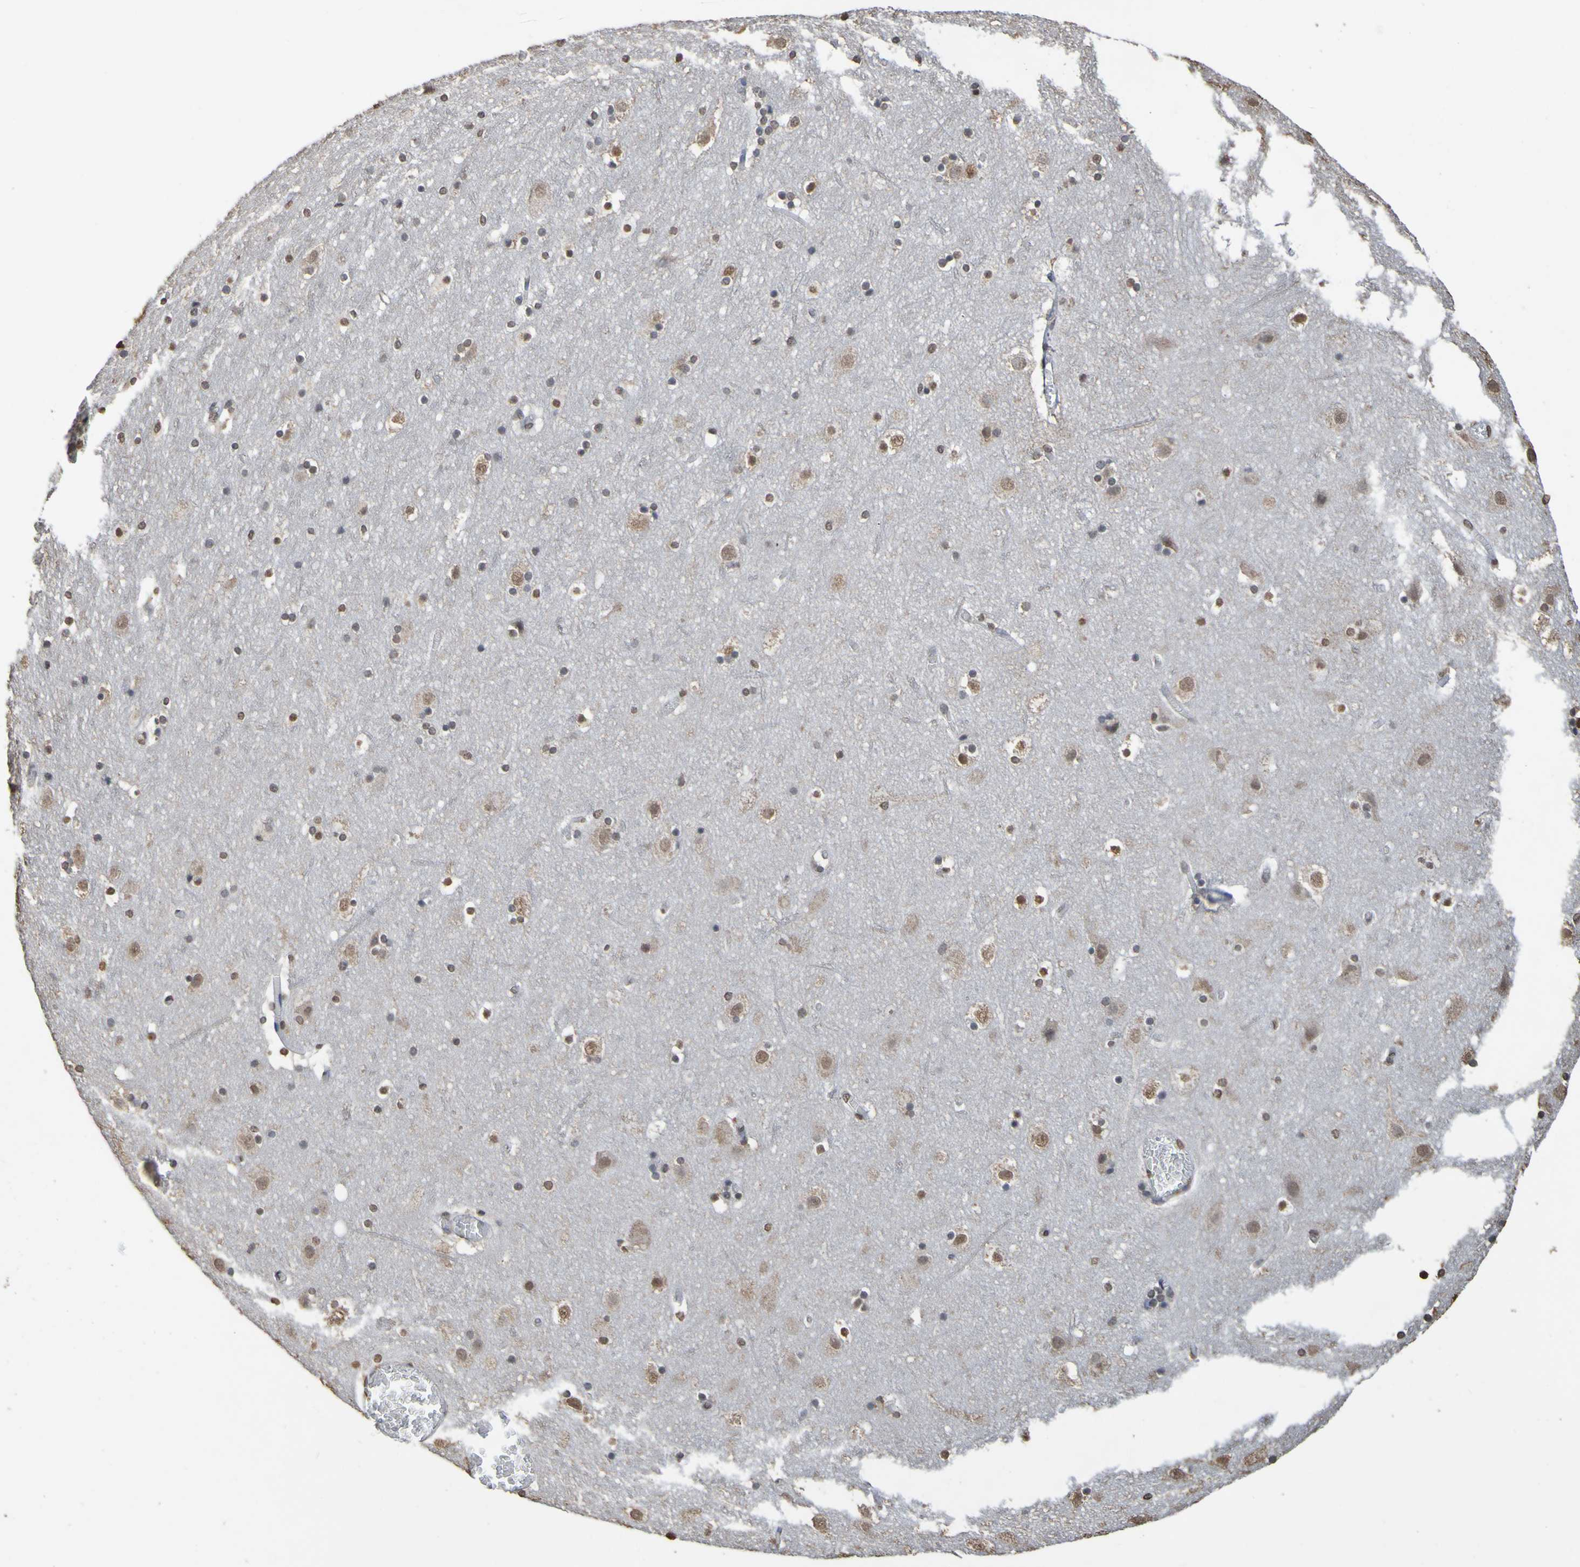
{"staining": {"intensity": "moderate", "quantity": ">75%", "location": "nuclear"}, "tissue": "cerebral cortex", "cell_type": "Endothelial cells", "image_type": "normal", "snomed": [{"axis": "morphology", "description": "Normal tissue, NOS"}, {"axis": "topography", "description": "Cerebral cortex"}], "caption": "Immunohistochemistry (IHC) histopathology image of unremarkable cerebral cortex: cerebral cortex stained using immunohistochemistry demonstrates medium levels of moderate protein expression localized specifically in the nuclear of endothelial cells, appearing as a nuclear brown color.", "gene": "ALKBH2", "patient": {"sex": "male", "age": 45}}